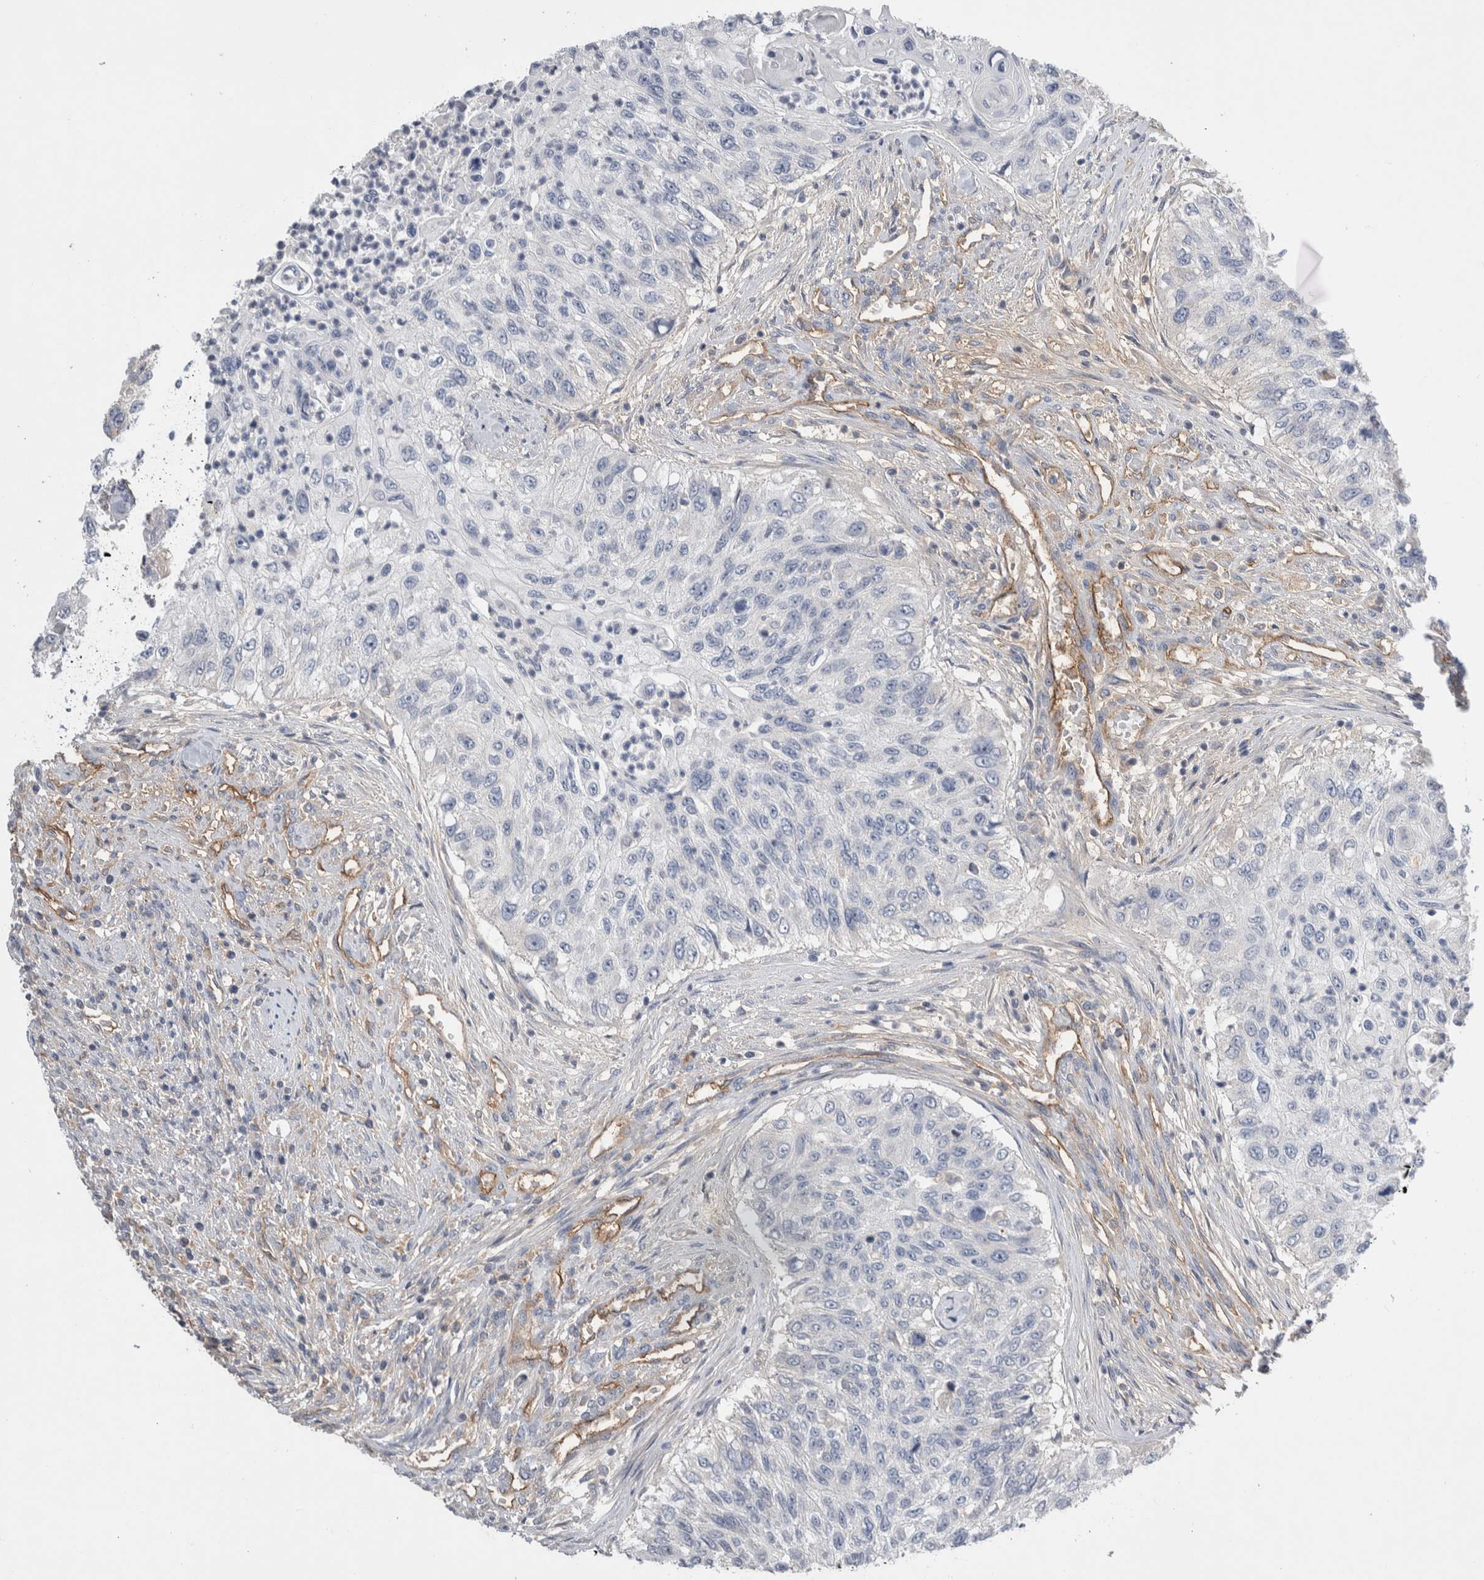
{"staining": {"intensity": "negative", "quantity": "none", "location": "none"}, "tissue": "urothelial cancer", "cell_type": "Tumor cells", "image_type": "cancer", "snomed": [{"axis": "morphology", "description": "Urothelial carcinoma, High grade"}, {"axis": "topography", "description": "Urinary bladder"}], "caption": "Tumor cells are negative for brown protein staining in urothelial carcinoma (high-grade). (Immunohistochemistry (ihc), brightfield microscopy, high magnification).", "gene": "CEP131", "patient": {"sex": "female", "age": 60}}